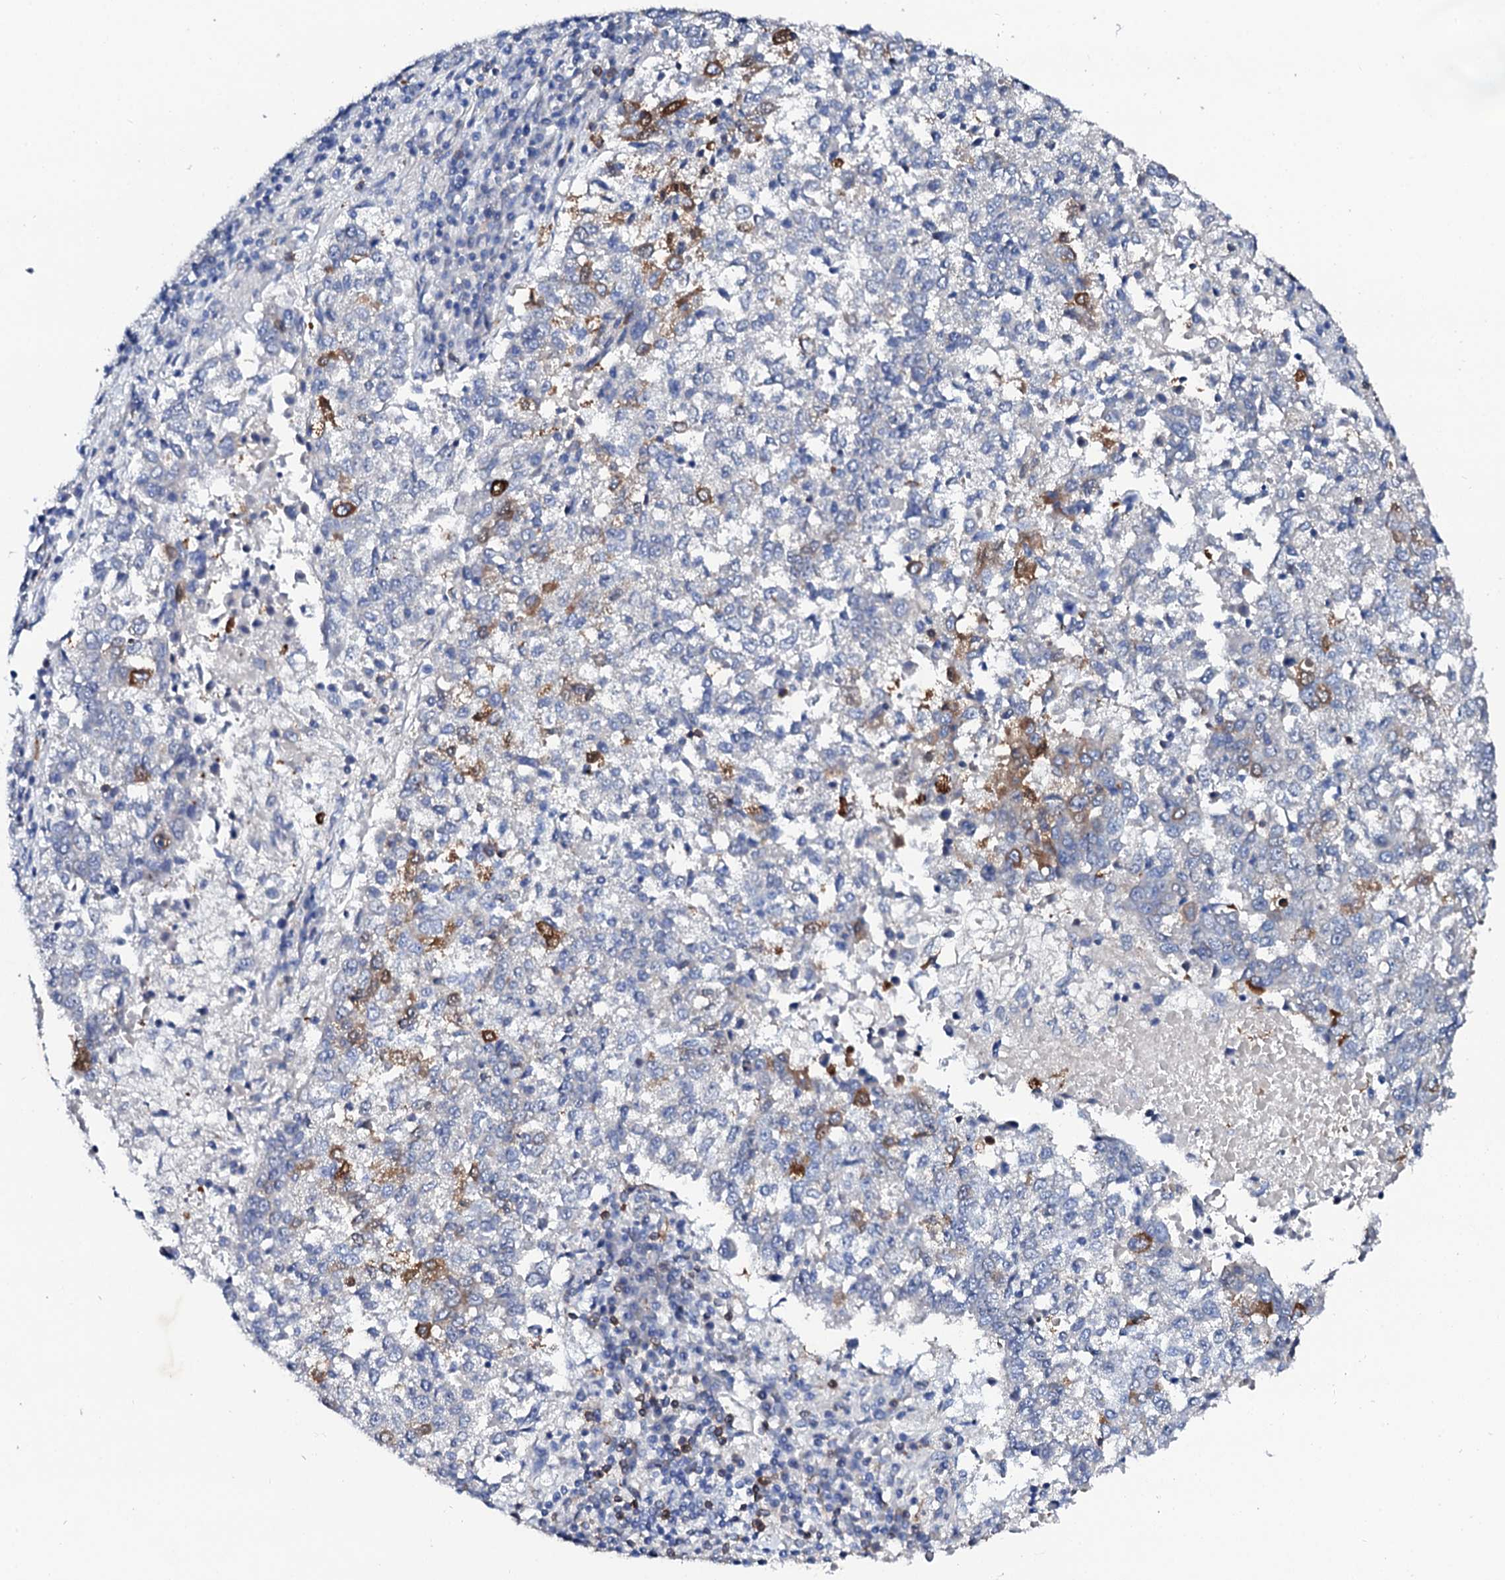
{"staining": {"intensity": "moderate", "quantity": "<25%", "location": "cytoplasmic/membranous"}, "tissue": "lung cancer", "cell_type": "Tumor cells", "image_type": "cancer", "snomed": [{"axis": "morphology", "description": "Squamous cell carcinoma, NOS"}, {"axis": "topography", "description": "Lung"}], "caption": "Approximately <25% of tumor cells in lung squamous cell carcinoma display moderate cytoplasmic/membranous protein expression as visualized by brown immunohistochemical staining.", "gene": "GLB1L3", "patient": {"sex": "male", "age": 73}}